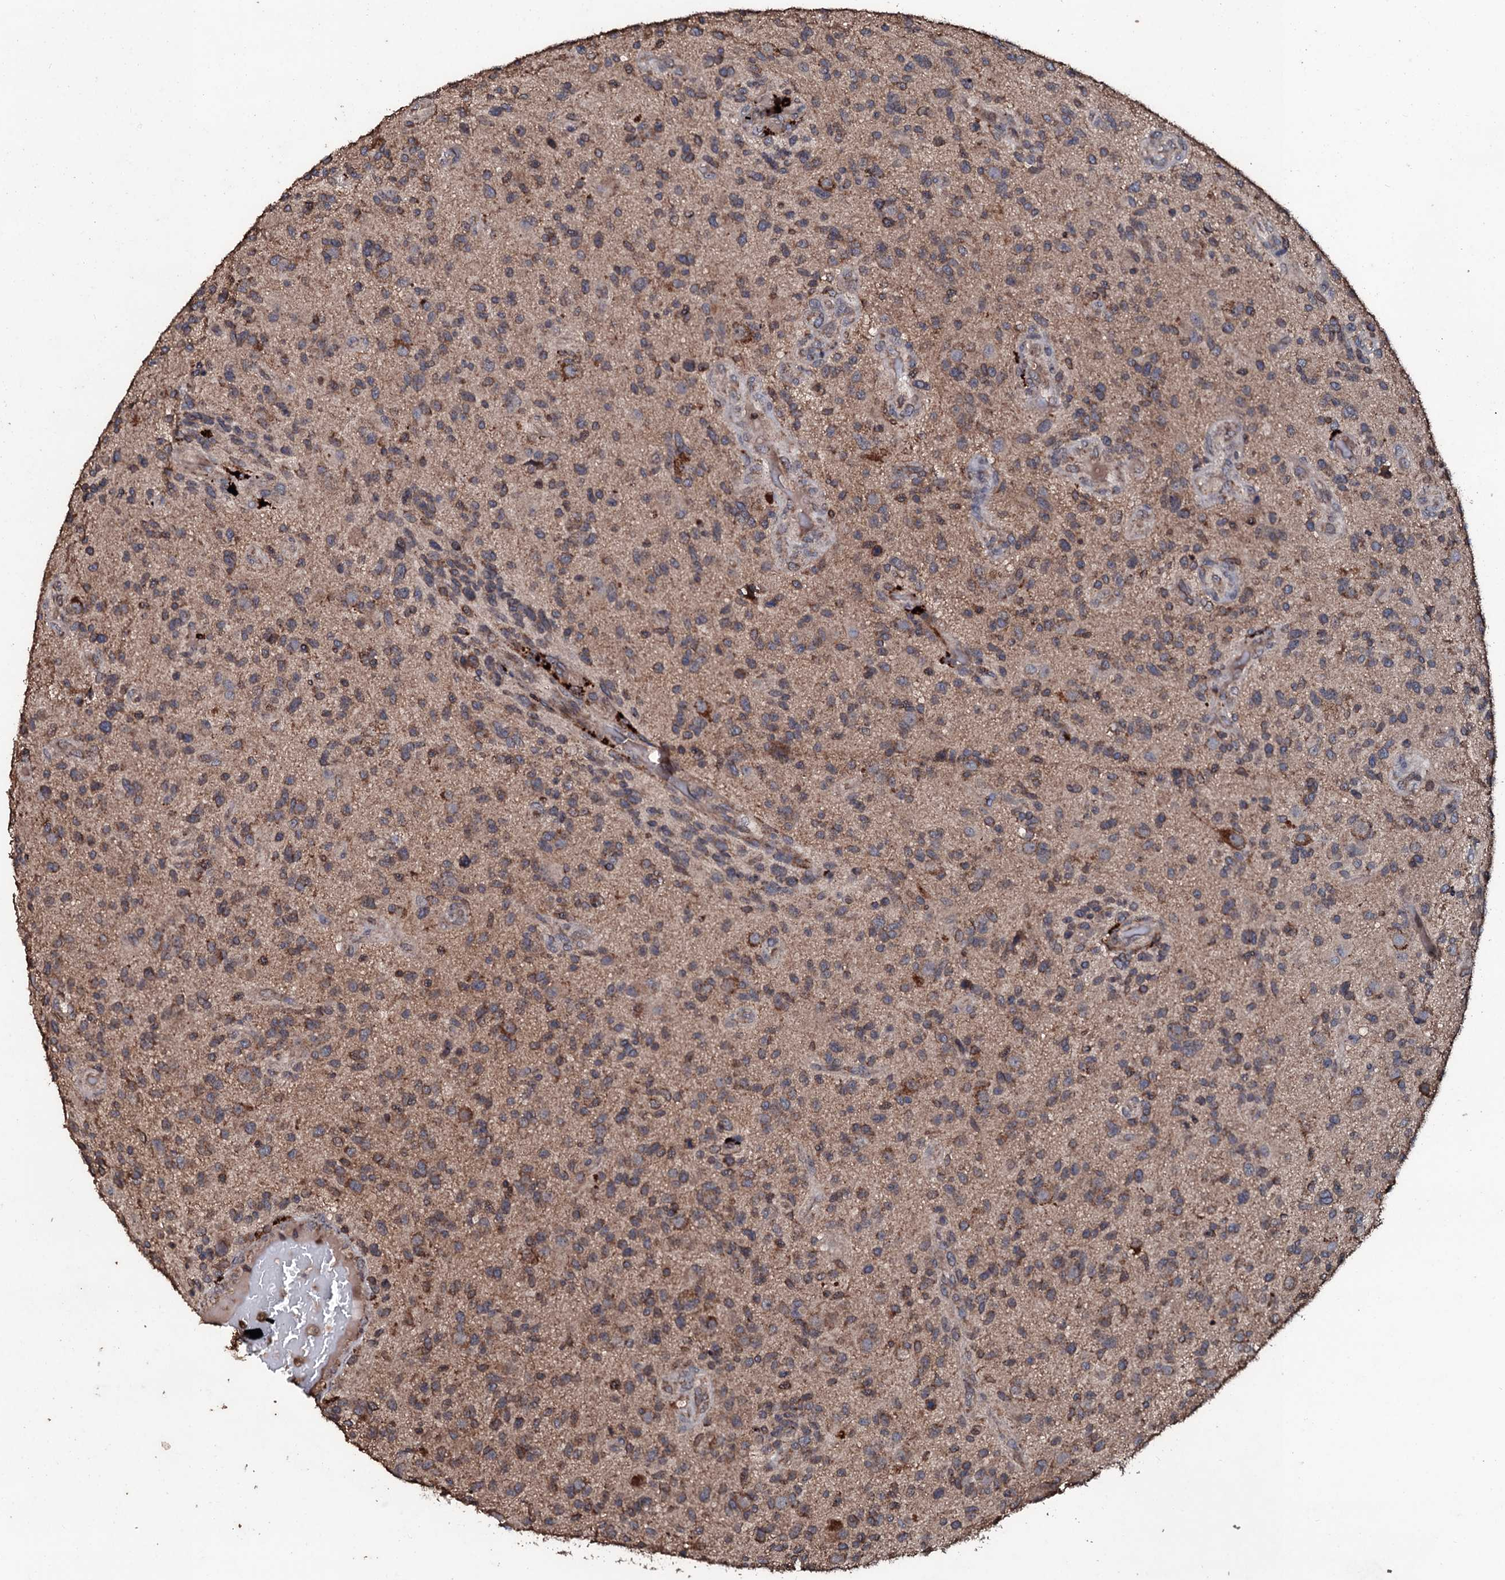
{"staining": {"intensity": "moderate", "quantity": ">75%", "location": "cytoplasmic/membranous"}, "tissue": "glioma", "cell_type": "Tumor cells", "image_type": "cancer", "snomed": [{"axis": "morphology", "description": "Glioma, malignant, High grade"}, {"axis": "topography", "description": "Brain"}], "caption": "A brown stain shows moderate cytoplasmic/membranous positivity of a protein in human glioma tumor cells.", "gene": "SDHAF2", "patient": {"sex": "male", "age": 47}}